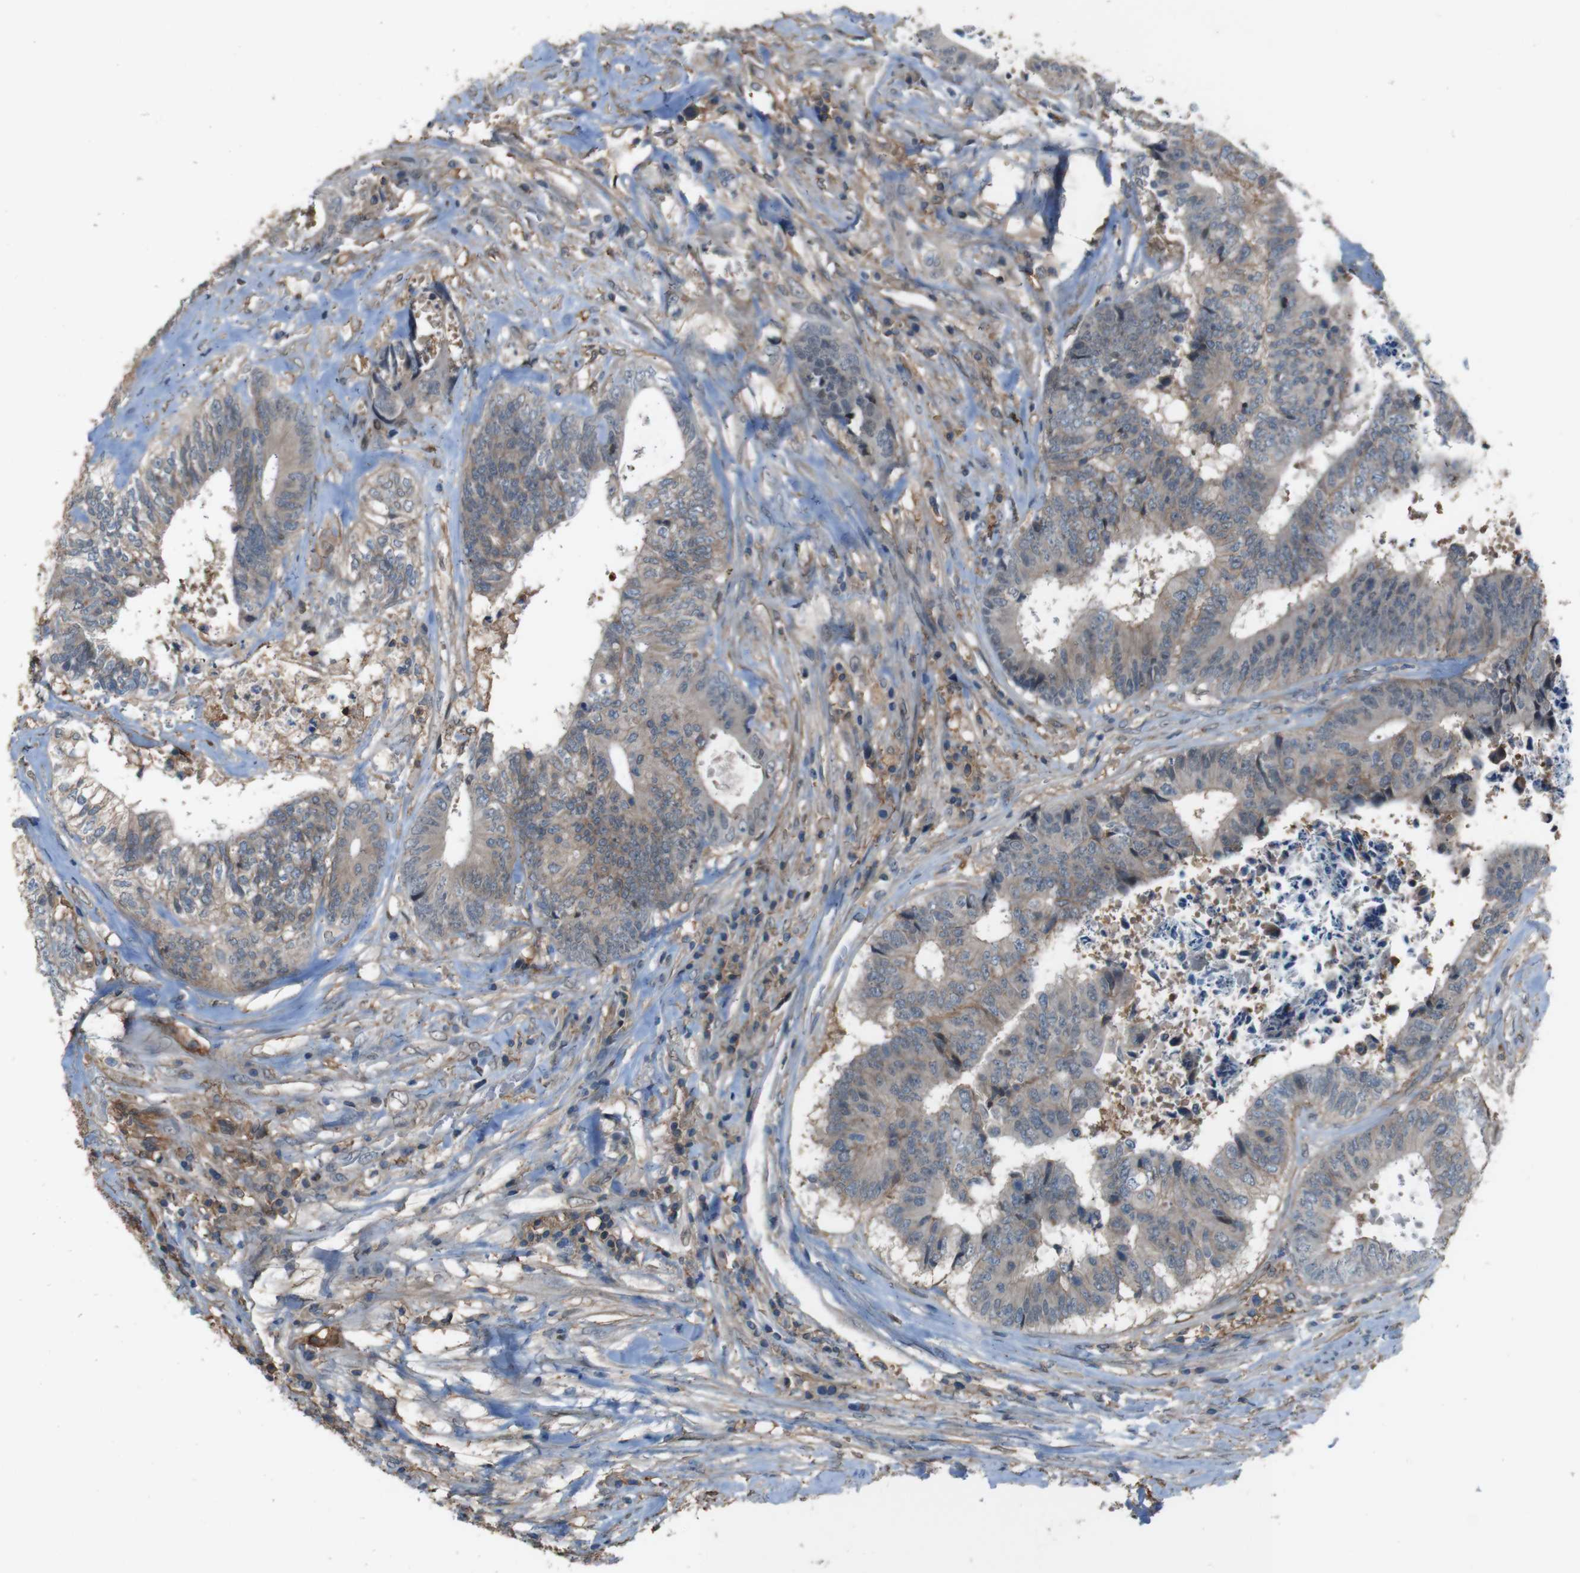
{"staining": {"intensity": "negative", "quantity": "none", "location": "none"}, "tissue": "colorectal cancer", "cell_type": "Tumor cells", "image_type": "cancer", "snomed": [{"axis": "morphology", "description": "Adenocarcinoma, NOS"}, {"axis": "topography", "description": "Rectum"}], "caption": "An immunohistochemistry (IHC) histopathology image of colorectal adenocarcinoma is shown. There is no staining in tumor cells of colorectal adenocarcinoma. Brightfield microscopy of immunohistochemistry (IHC) stained with DAB (3,3'-diaminobenzidine) (brown) and hematoxylin (blue), captured at high magnification.", "gene": "ATP2B1", "patient": {"sex": "male", "age": 72}}